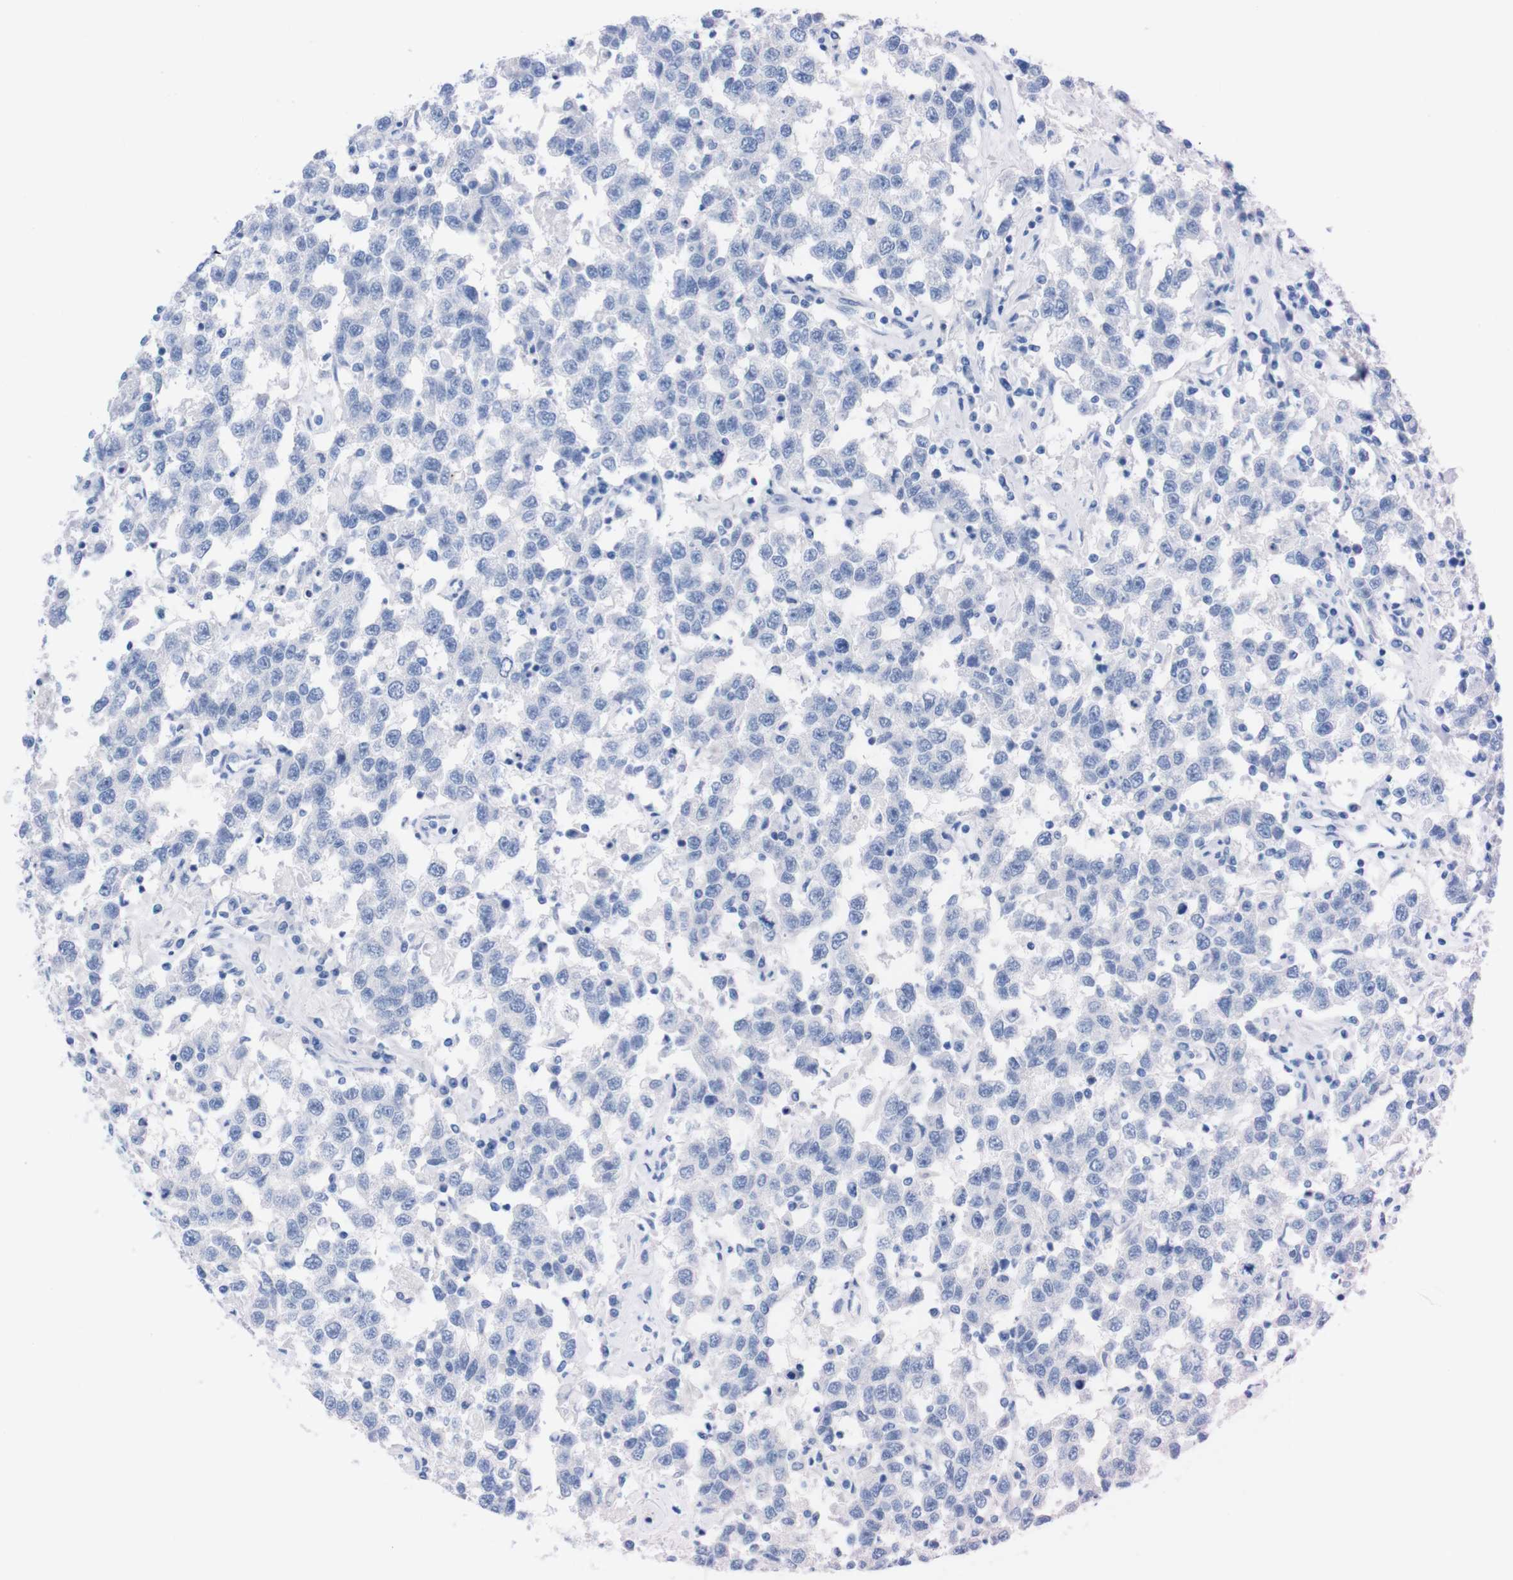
{"staining": {"intensity": "negative", "quantity": "none", "location": "none"}, "tissue": "testis cancer", "cell_type": "Tumor cells", "image_type": "cancer", "snomed": [{"axis": "morphology", "description": "Seminoma, NOS"}, {"axis": "topography", "description": "Testis"}], "caption": "The photomicrograph demonstrates no staining of tumor cells in testis cancer.", "gene": "P2RY12", "patient": {"sex": "male", "age": 41}}